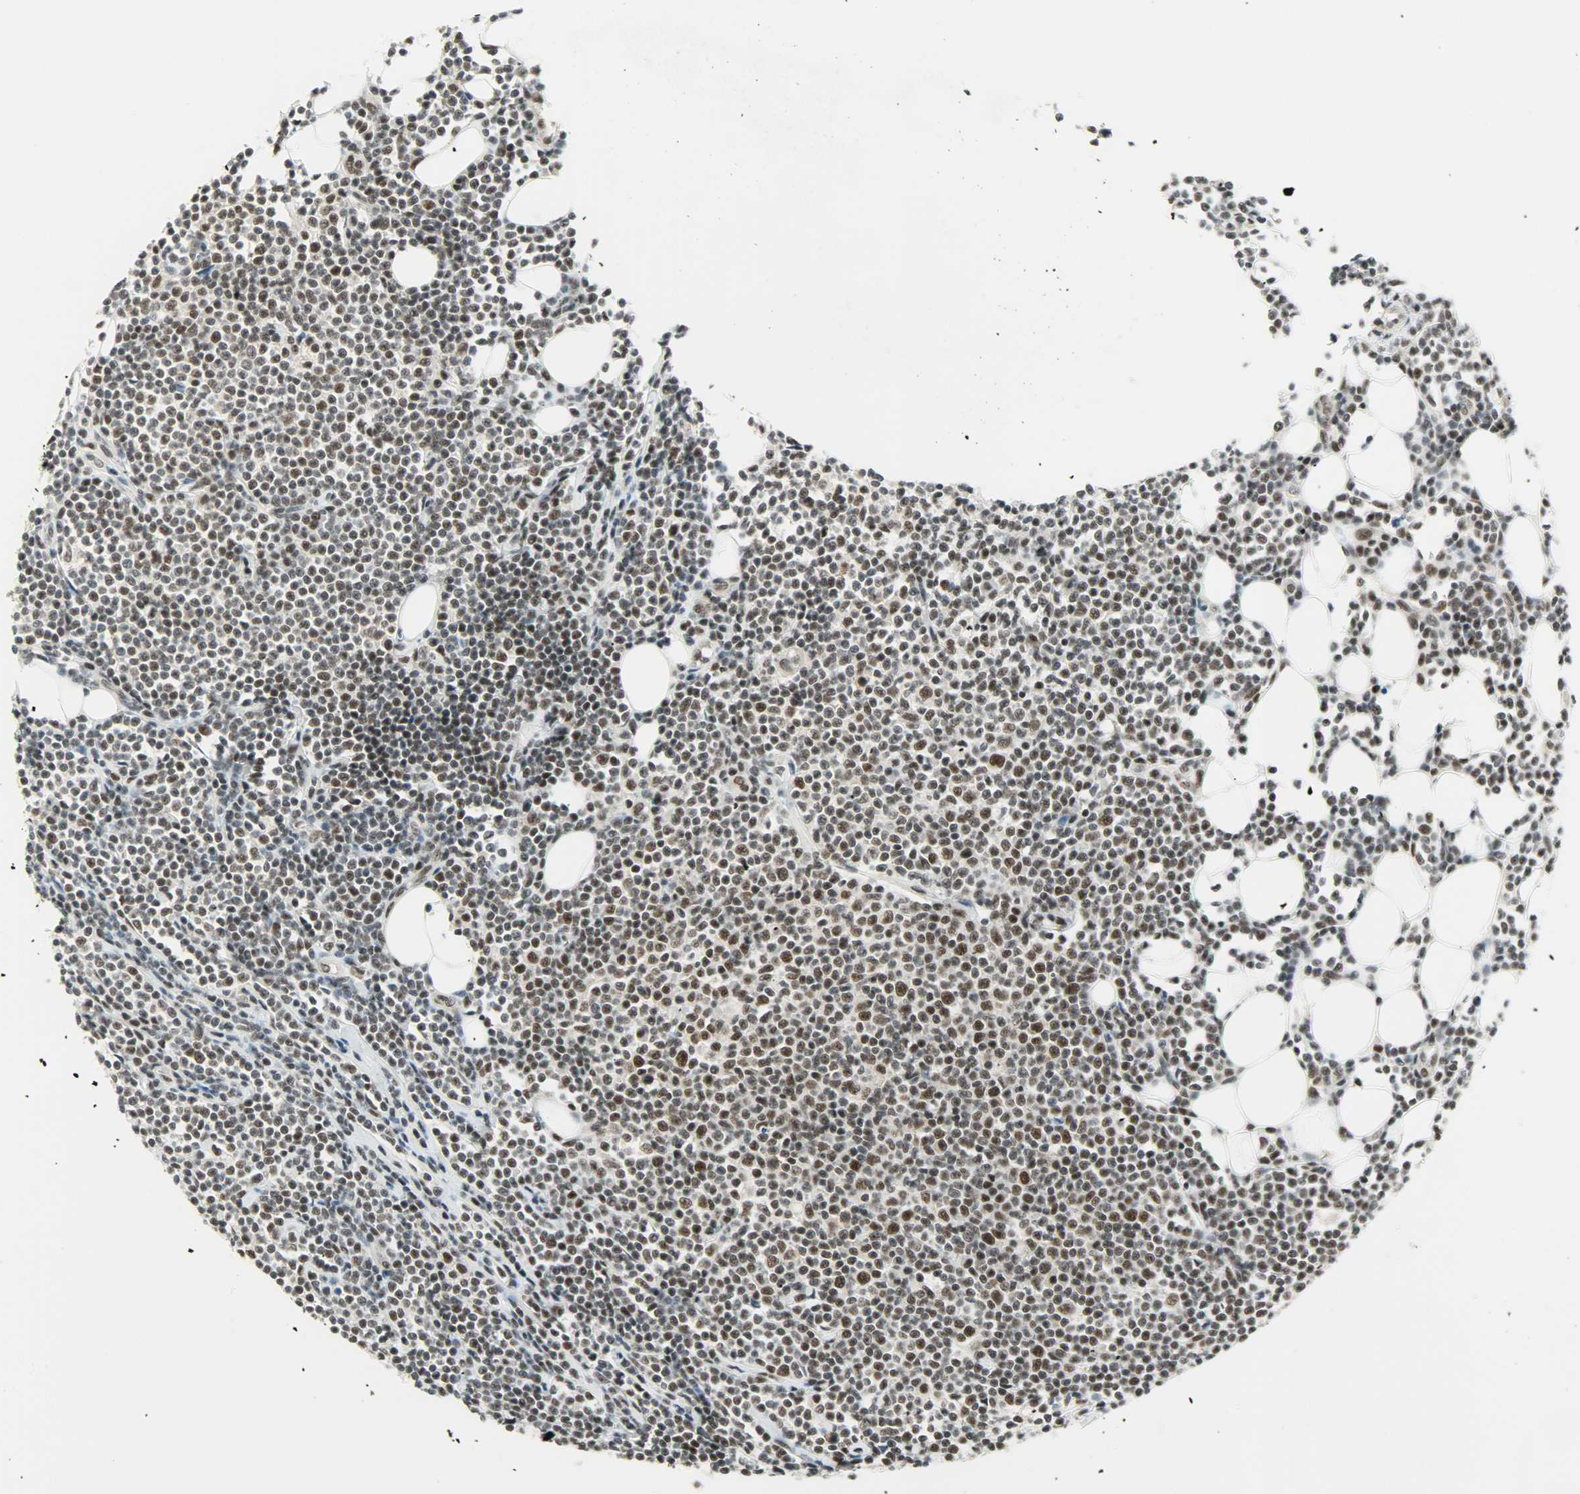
{"staining": {"intensity": "strong", "quantity": ">75%", "location": "nuclear"}, "tissue": "lymphoma", "cell_type": "Tumor cells", "image_type": "cancer", "snomed": [{"axis": "morphology", "description": "Malignant lymphoma, non-Hodgkin's type, Low grade"}, {"axis": "topography", "description": "Soft tissue"}], "caption": "Approximately >75% of tumor cells in human lymphoma demonstrate strong nuclear protein positivity as visualized by brown immunohistochemical staining.", "gene": "SUGP1", "patient": {"sex": "male", "age": 92}}